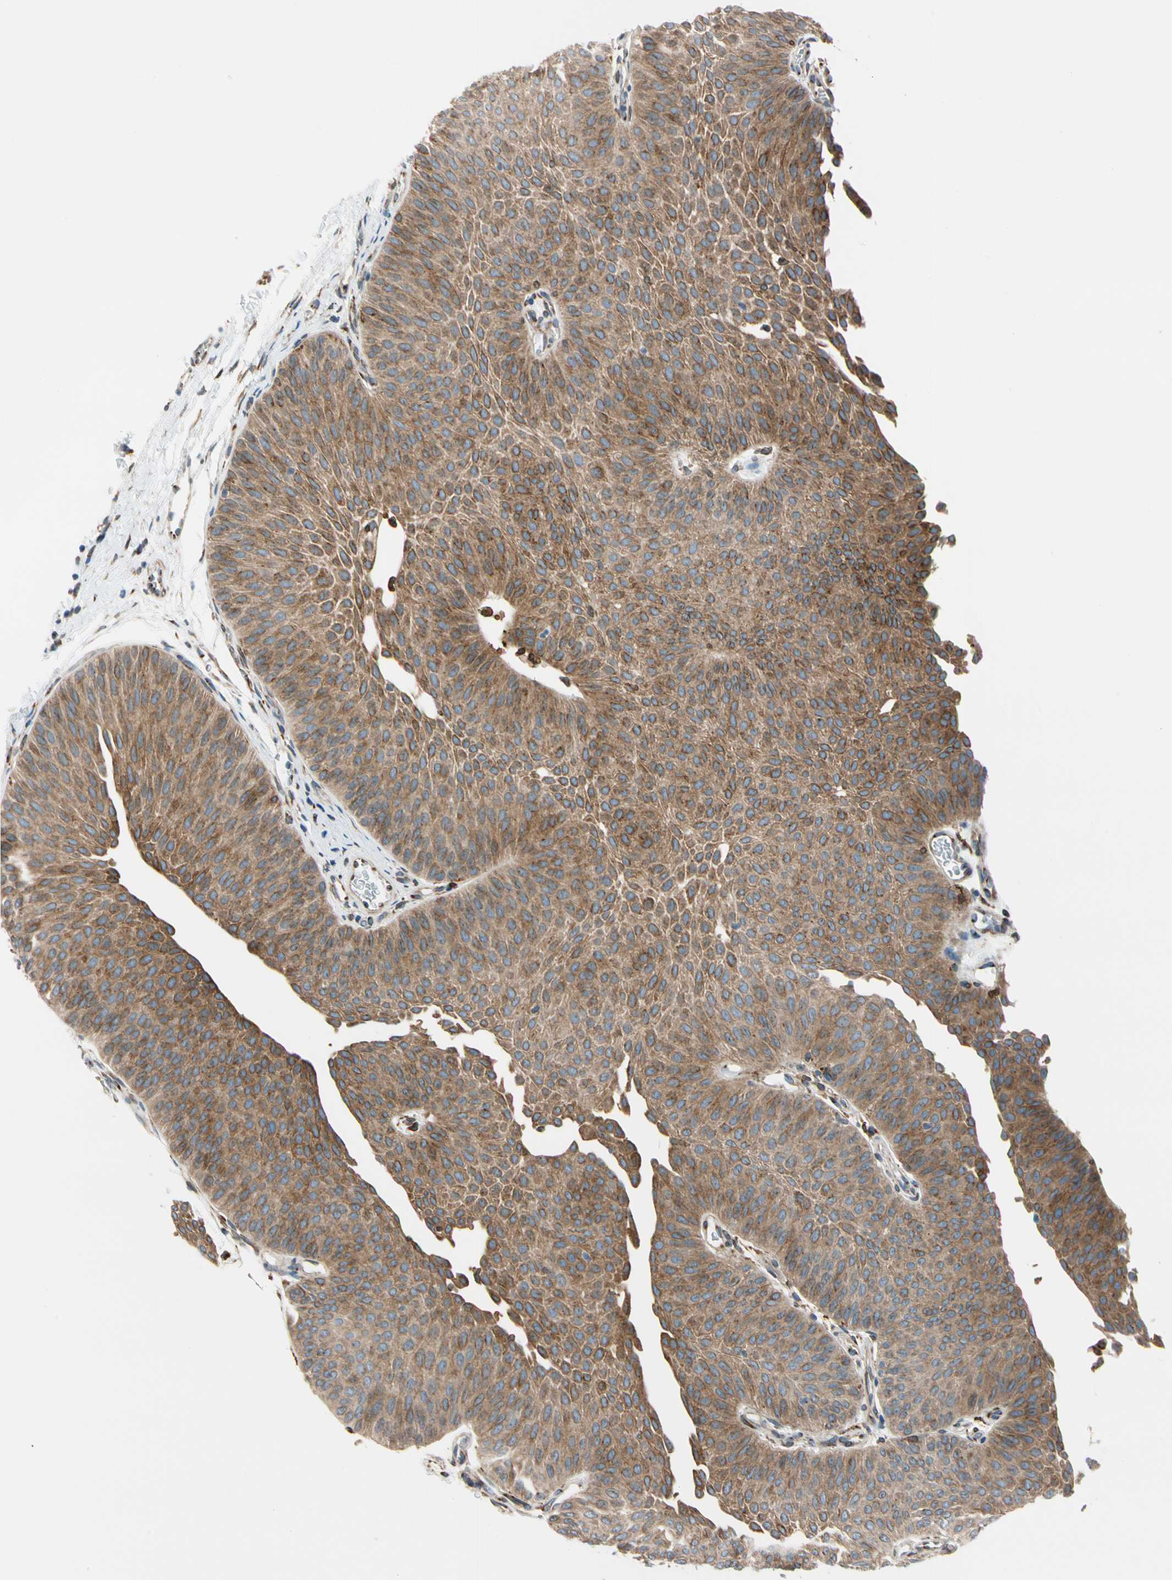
{"staining": {"intensity": "moderate", "quantity": ">75%", "location": "cytoplasmic/membranous"}, "tissue": "urothelial cancer", "cell_type": "Tumor cells", "image_type": "cancer", "snomed": [{"axis": "morphology", "description": "Urothelial carcinoma, Low grade"}, {"axis": "topography", "description": "Urinary bladder"}], "caption": "Immunohistochemistry (IHC) micrograph of human urothelial cancer stained for a protein (brown), which displays medium levels of moderate cytoplasmic/membranous expression in about >75% of tumor cells.", "gene": "NUCB1", "patient": {"sex": "female", "age": 60}}